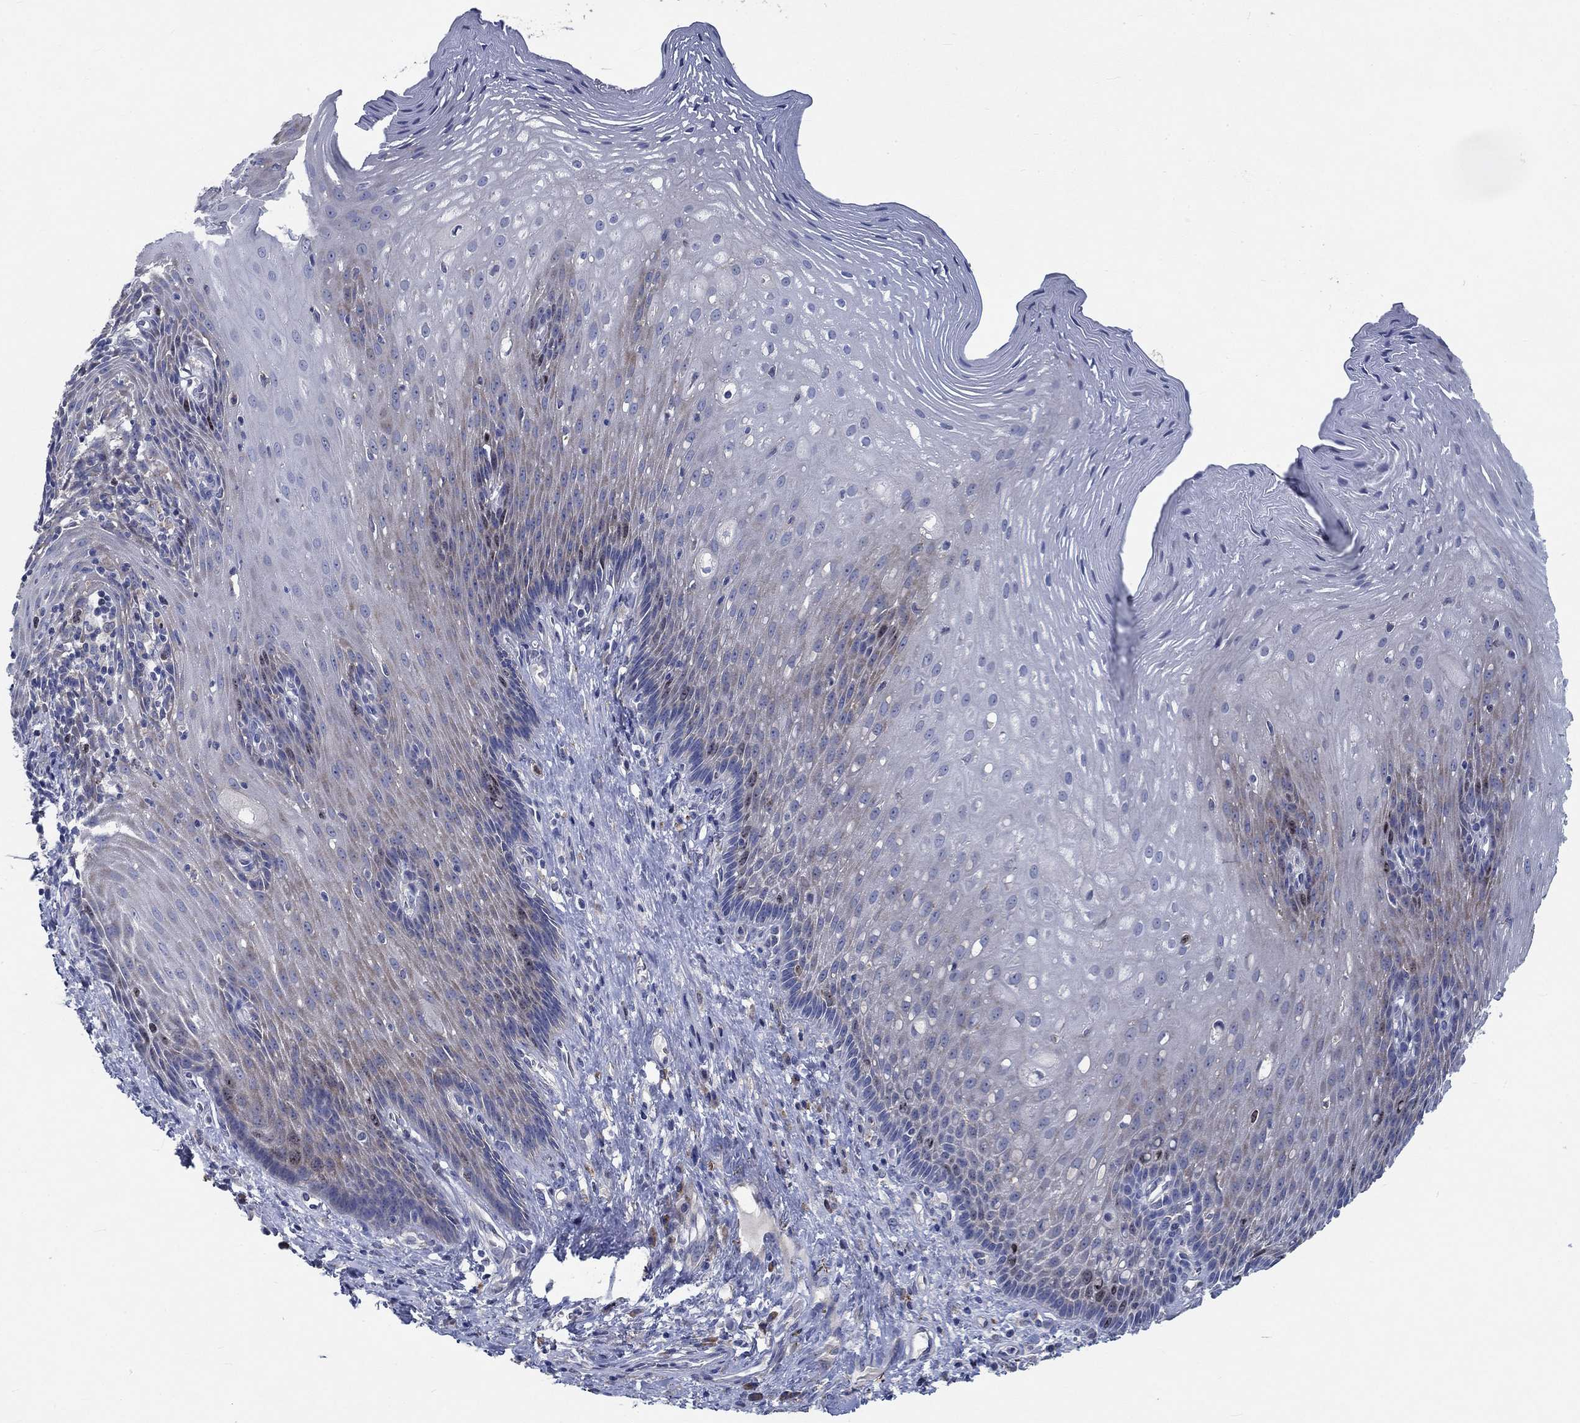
{"staining": {"intensity": "weak", "quantity": "<25%", "location": "cytoplasmic/membranous,nuclear"}, "tissue": "esophagus", "cell_type": "Squamous epithelial cells", "image_type": "normal", "snomed": [{"axis": "morphology", "description": "Normal tissue, NOS"}, {"axis": "topography", "description": "Esophagus"}], "caption": "Immunohistochemistry (IHC) micrograph of normal human esophagus stained for a protein (brown), which displays no positivity in squamous epithelial cells.", "gene": "MMP24", "patient": {"sex": "male", "age": 76}}